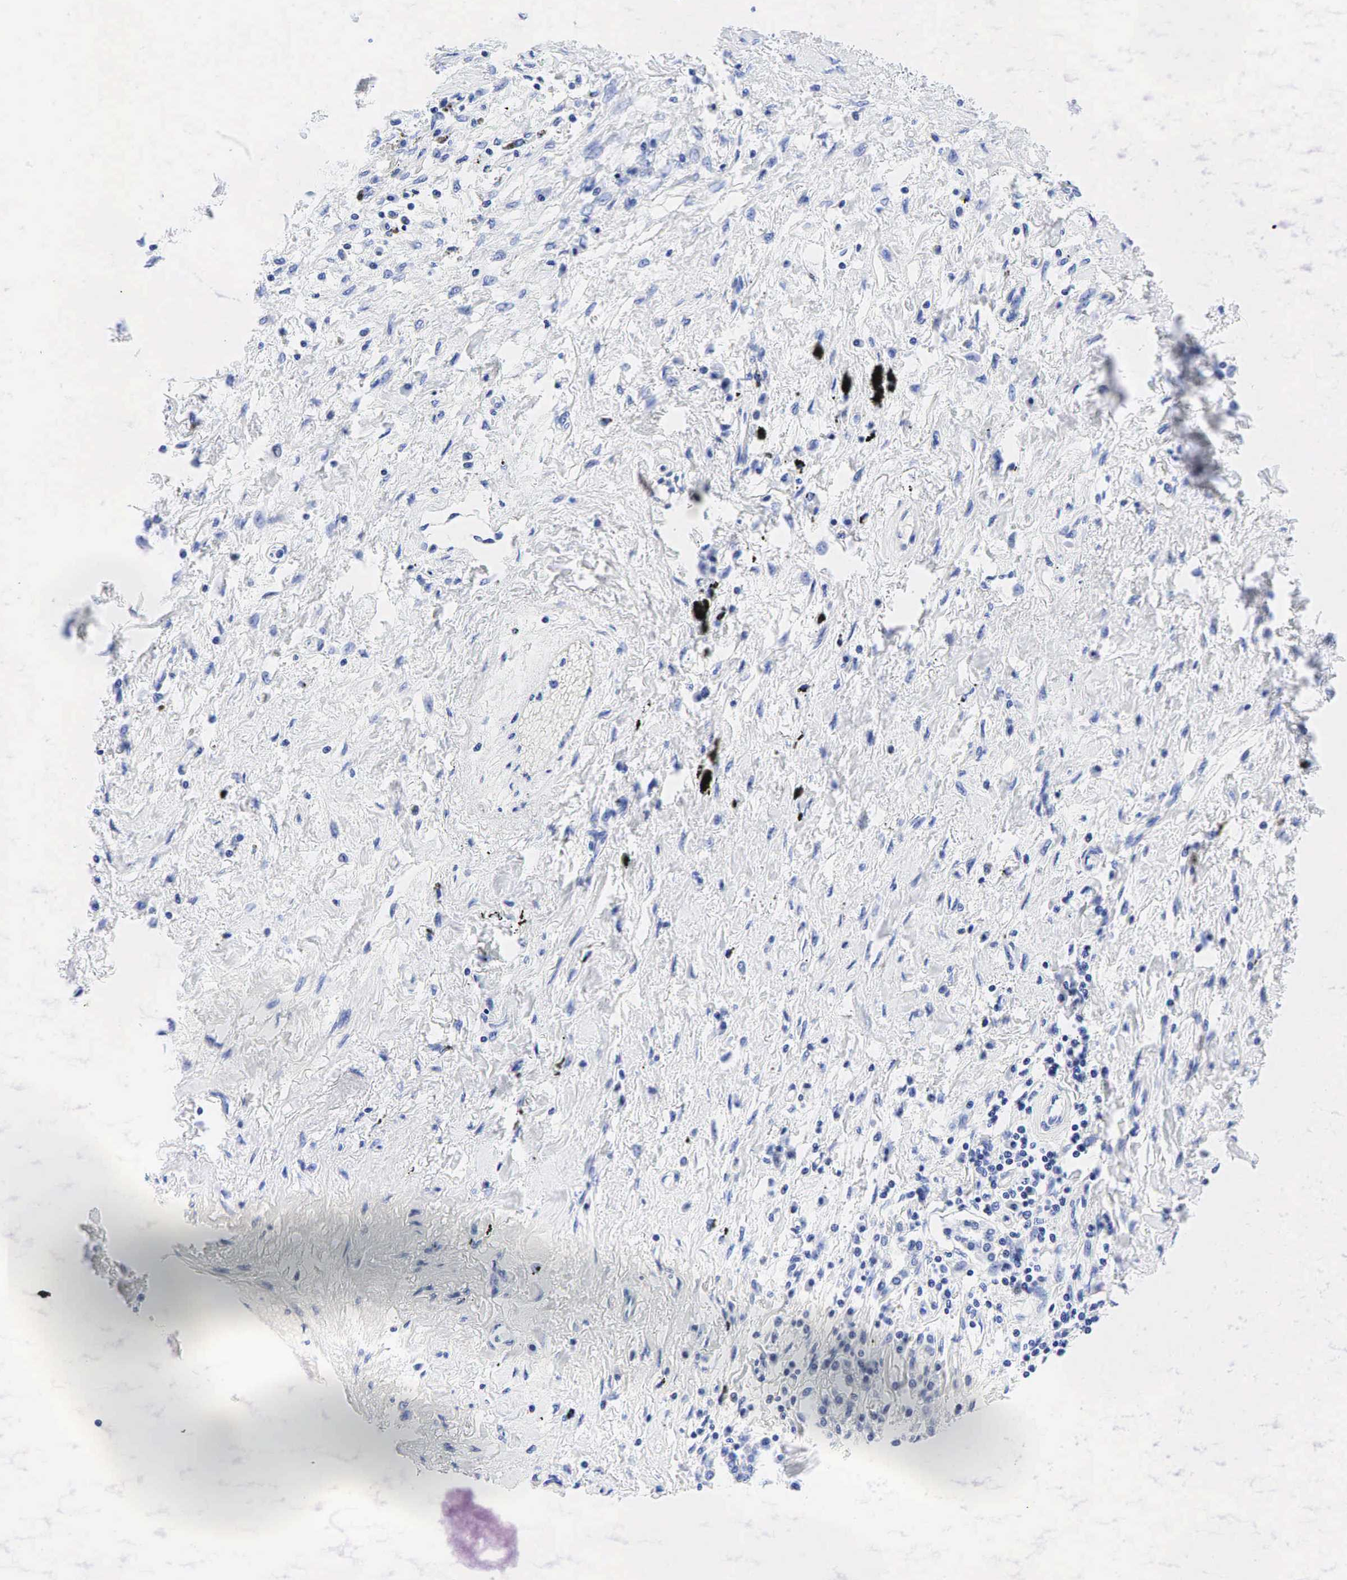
{"staining": {"intensity": "negative", "quantity": "none", "location": "none"}, "tissue": "lung cancer", "cell_type": "Tumor cells", "image_type": "cancer", "snomed": [{"axis": "morphology", "description": "Adenocarcinoma, NOS"}, {"axis": "topography", "description": "Lung"}], "caption": "The immunohistochemistry histopathology image has no significant expression in tumor cells of lung cancer tissue.", "gene": "ESR1", "patient": {"sex": "male", "age": 60}}